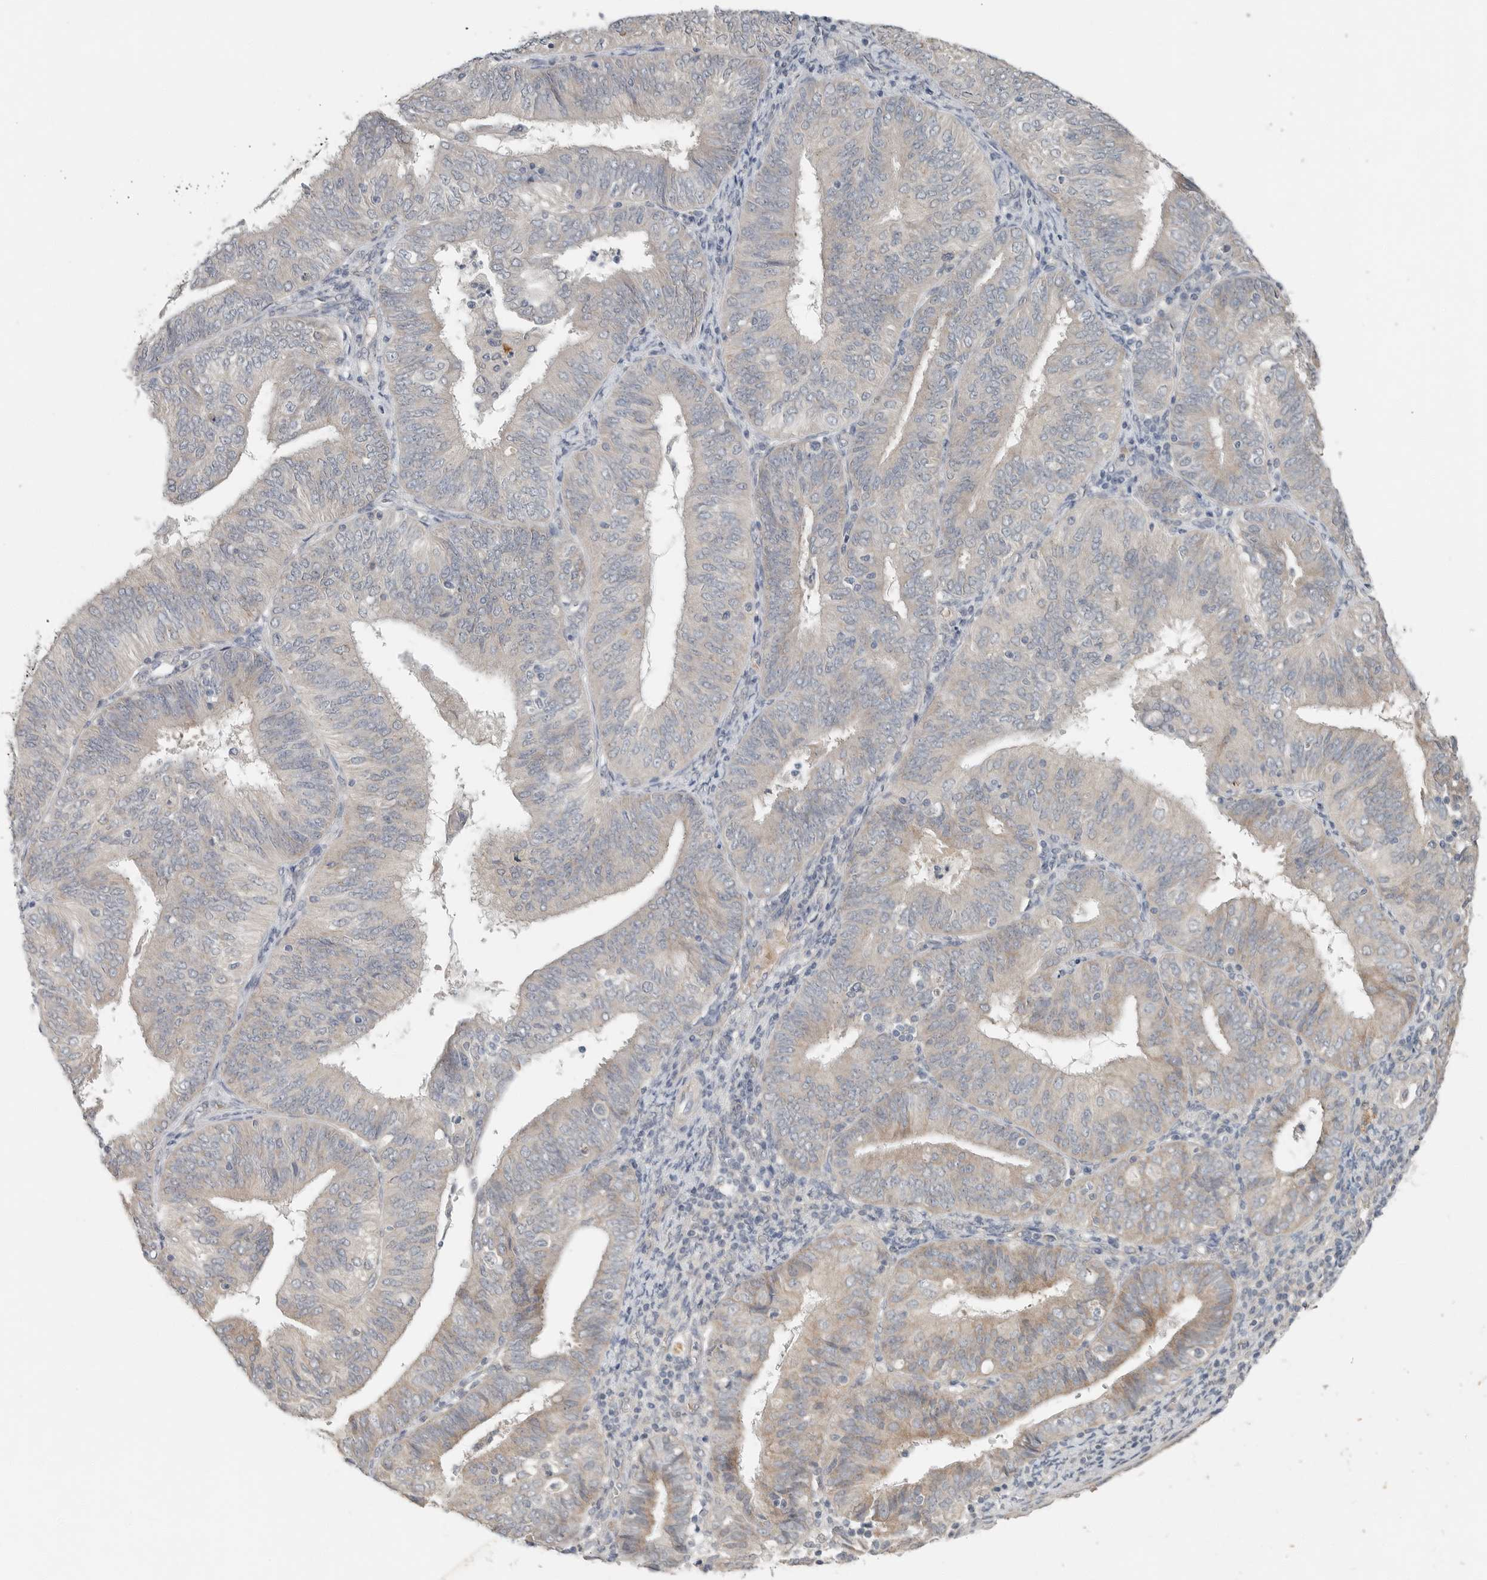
{"staining": {"intensity": "weak", "quantity": "25%-75%", "location": "cytoplasmic/membranous"}, "tissue": "endometrial cancer", "cell_type": "Tumor cells", "image_type": "cancer", "snomed": [{"axis": "morphology", "description": "Adenocarcinoma, NOS"}, {"axis": "topography", "description": "Endometrium"}], "caption": "Endometrial adenocarcinoma was stained to show a protein in brown. There is low levels of weak cytoplasmic/membranous staining in approximately 25%-75% of tumor cells. The protein is shown in brown color, while the nuclei are stained blue.", "gene": "FCRLB", "patient": {"sex": "female", "age": 58}}